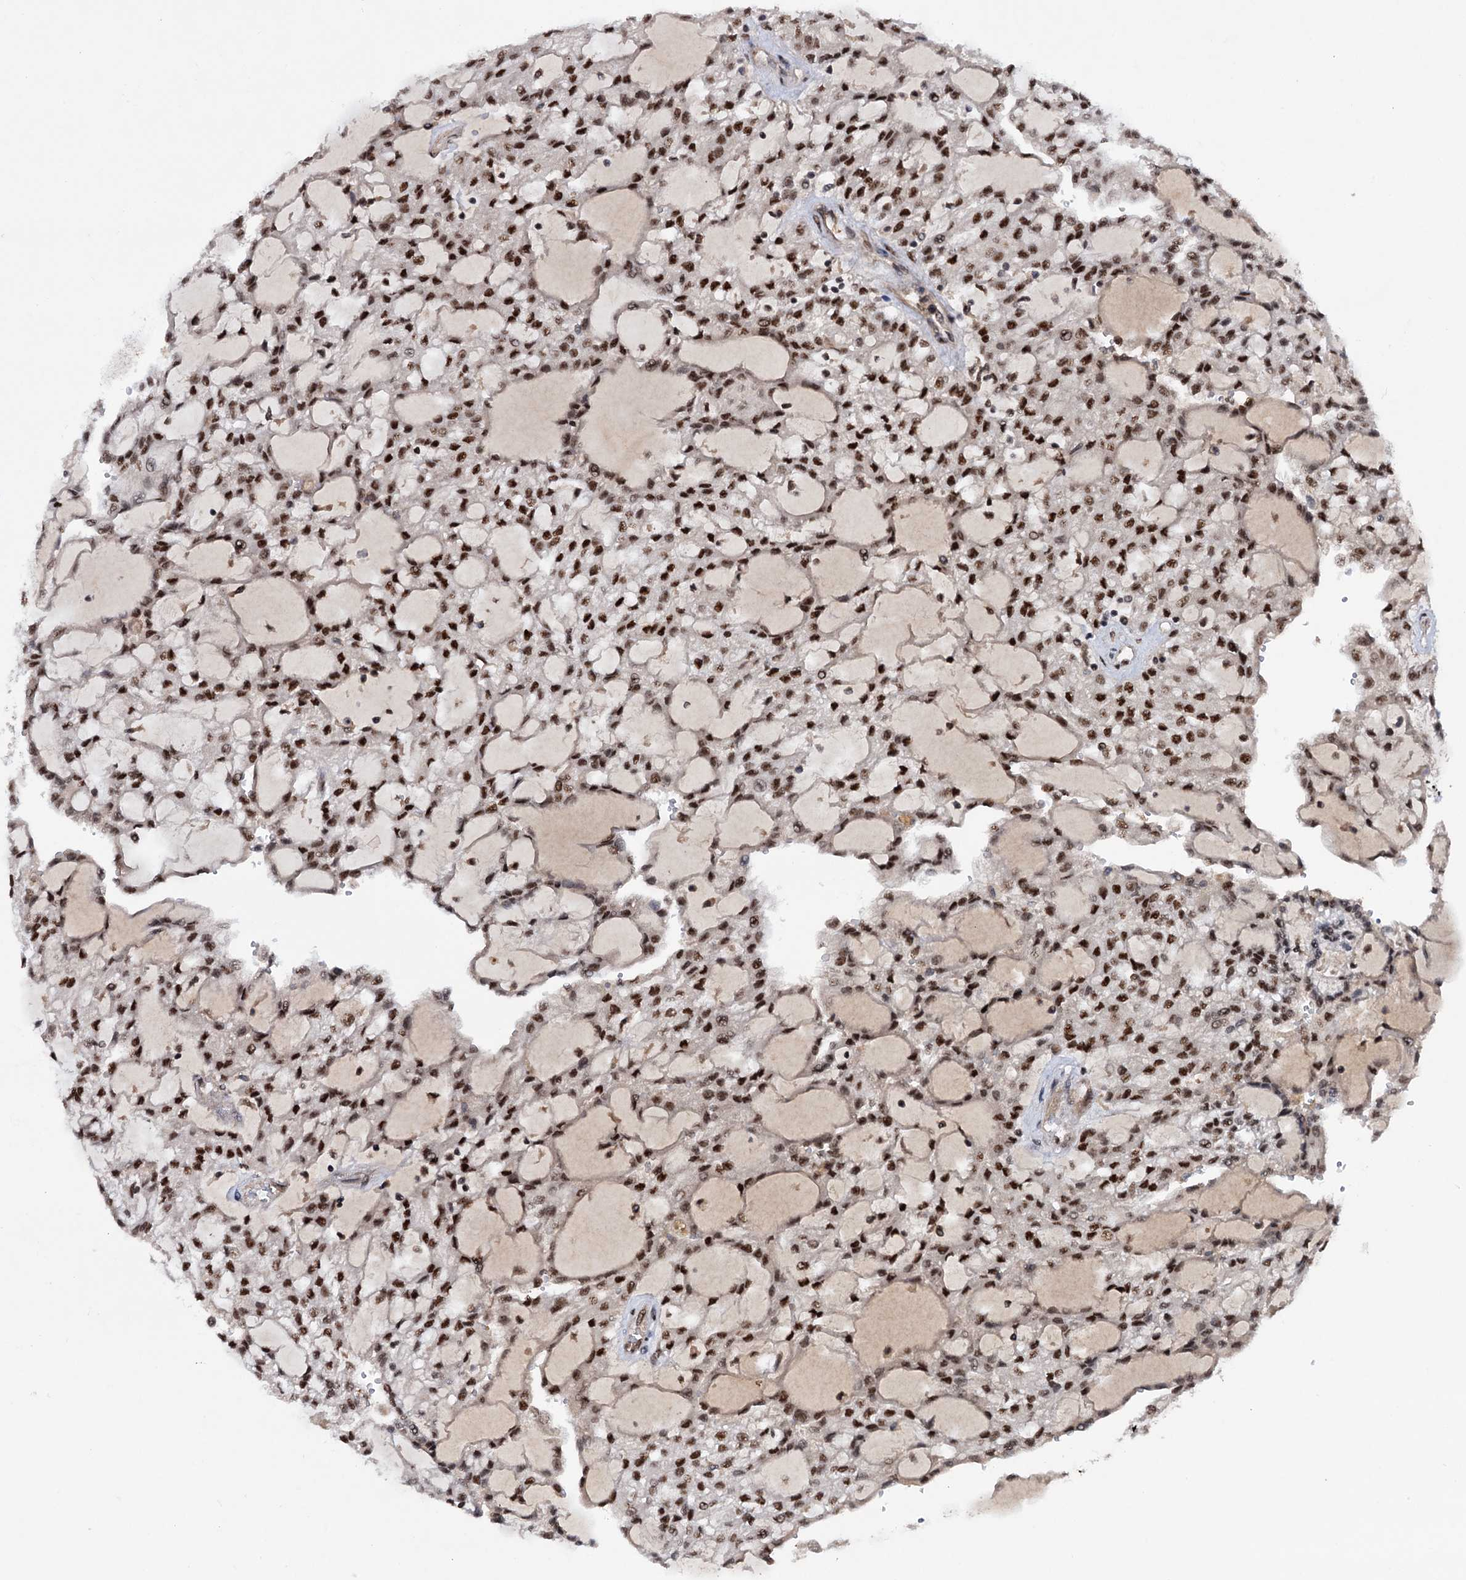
{"staining": {"intensity": "strong", "quantity": ">75%", "location": "nuclear"}, "tissue": "renal cancer", "cell_type": "Tumor cells", "image_type": "cancer", "snomed": [{"axis": "morphology", "description": "Adenocarcinoma, NOS"}, {"axis": "topography", "description": "Kidney"}], "caption": "Tumor cells display high levels of strong nuclear expression in approximately >75% of cells in renal cancer. The staining is performed using DAB brown chromogen to label protein expression. The nuclei are counter-stained blue using hematoxylin.", "gene": "TBC1D12", "patient": {"sex": "male", "age": 63}}